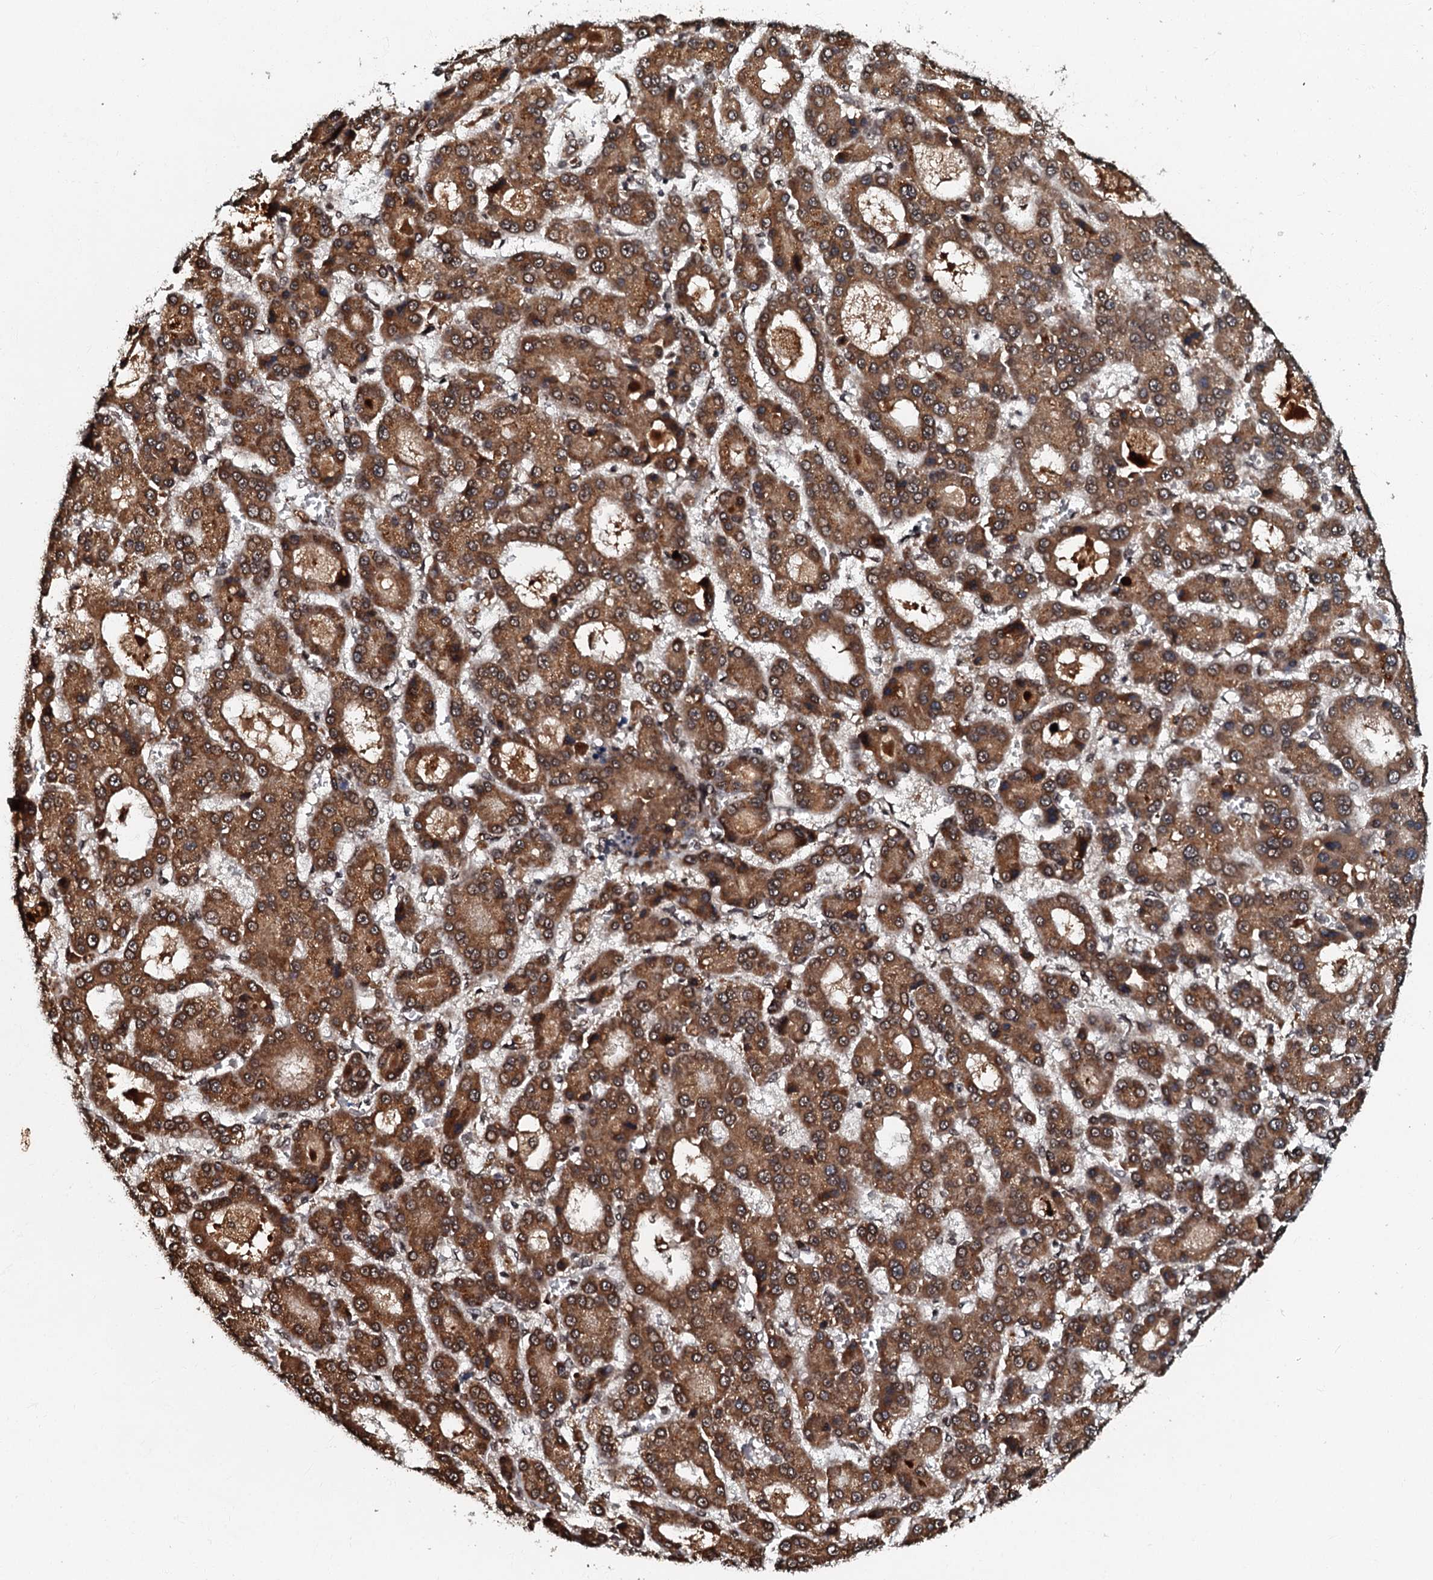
{"staining": {"intensity": "moderate", "quantity": ">75%", "location": "cytoplasmic/membranous,nuclear"}, "tissue": "liver cancer", "cell_type": "Tumor cells", "image_type": "cancer", "snomed": [{"axis": "morphology", "description": "Carcinoma, Hepatocellular, NOS"}, {"axis": "topography", "description": "Liver"}], "caption": "Immunohistochemistry (IHC) staining of liver cancer (hepatocellular carcinoma), which displays medium levels of moderate cytoplasmic/membranous and nuclear staining in approximately >75% of tumor cells indicating moderate cytoplasmic/membranous and nuclear protein positivity. The staining was performed using DAB (3,3'-diaminobenzidine) (brown) for protein detection and nuclei were counterstained in hematoxylin (blue).", "gene": "C18orf32", "patient": {"sex": "male", "age": 70}}